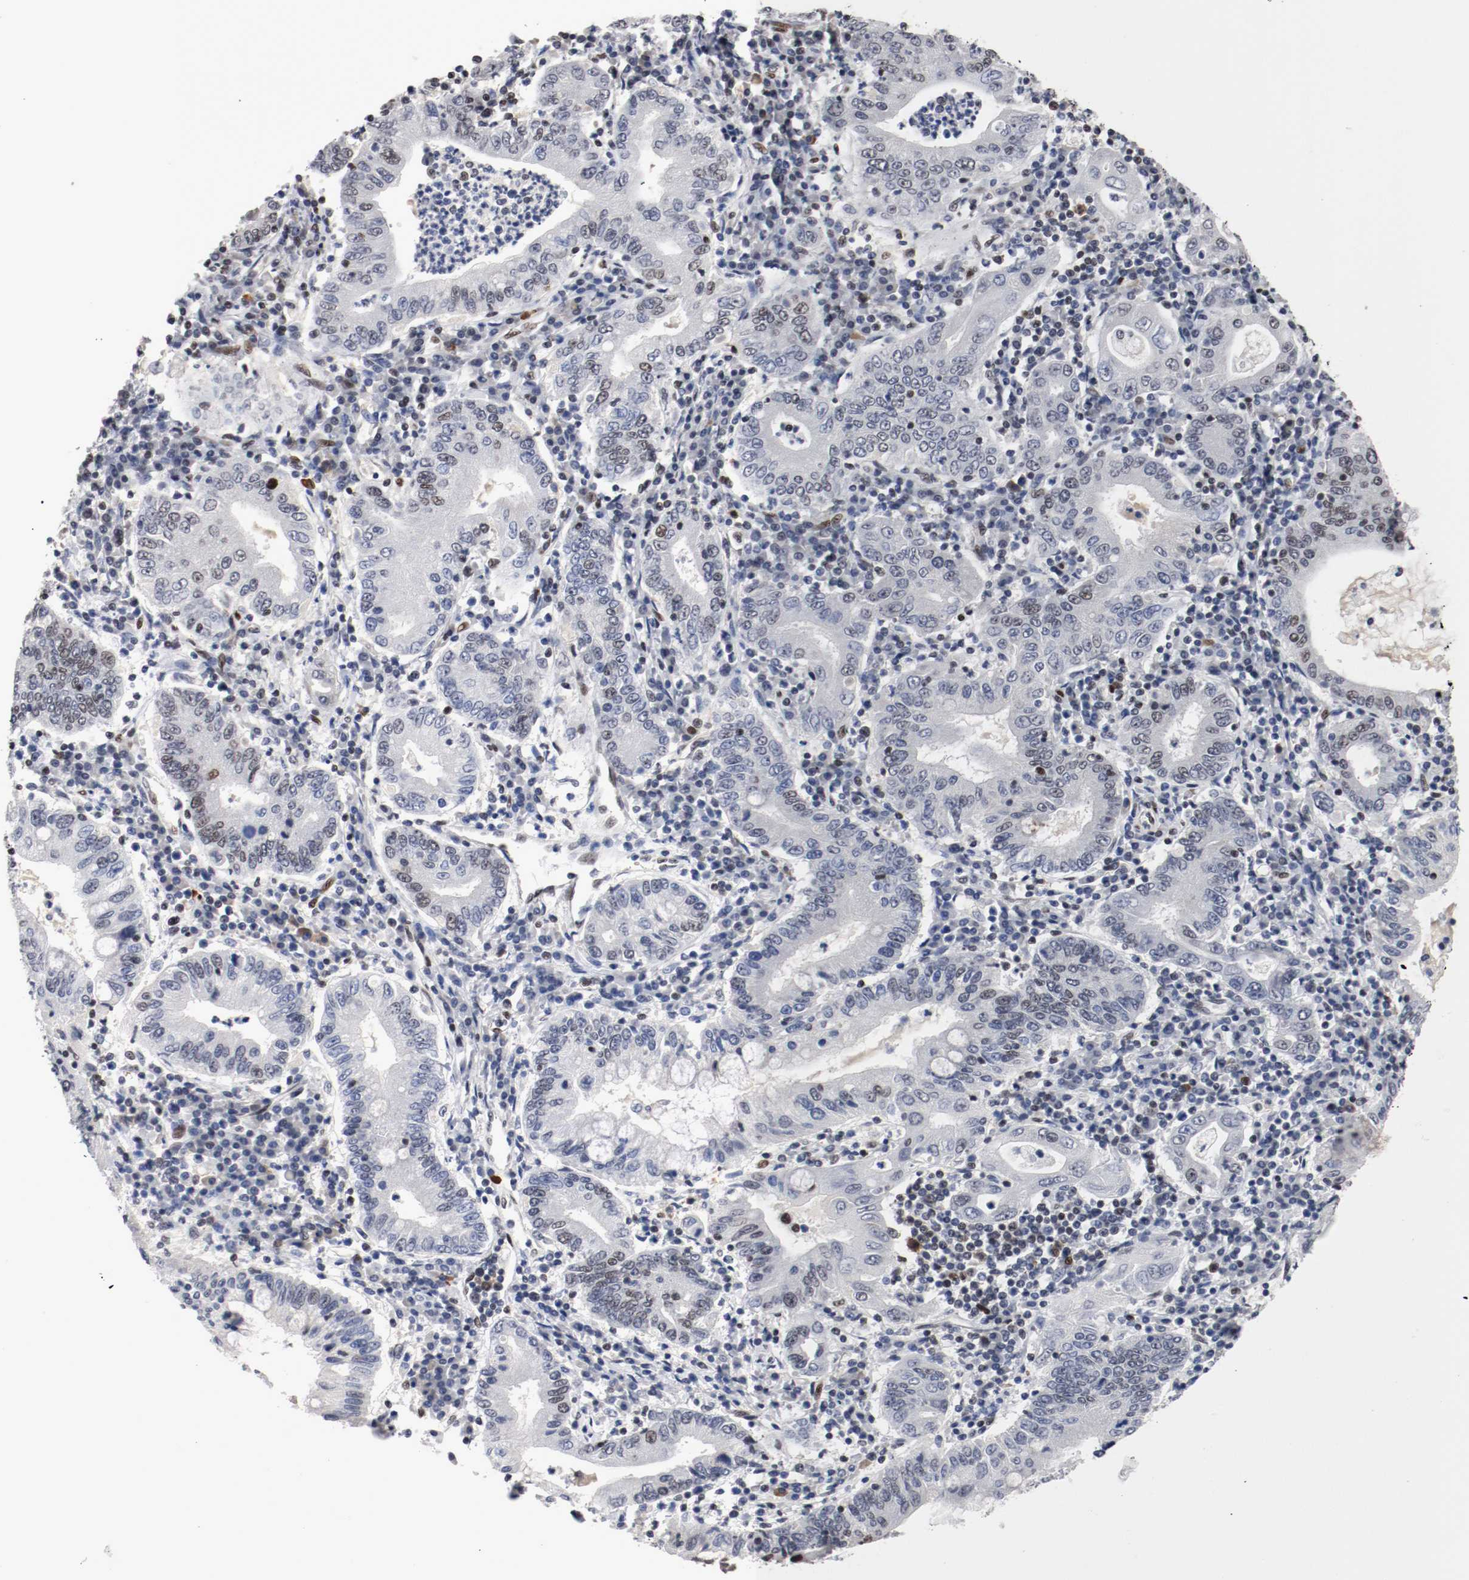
{"staining": {"intensity": "weak", "quantity": "<25%", "location": "nuclear"}, "tissue": "stomach cancer", "cell_type": "Tumor cells", "image_type": "cancer", "snomed": [{"axis": "morphology", "description": "Normal tissue, NOS"}, {"axis": "morphology", "description": "Adenocarcinoma, NOS"}, {"axis": "topography", "description": "Esophagus"}, {"axis": "topography", "description": "Stomach, upper"}, {"axis": "topography", "description": "Peripheral nerve tissue"}], "caption": "The histopathology image shows no significant expression in tumor cells of stomach adenocarcinoma.", "gene": "MEF2D", "patient": {"sex": "male", "age": 62}}